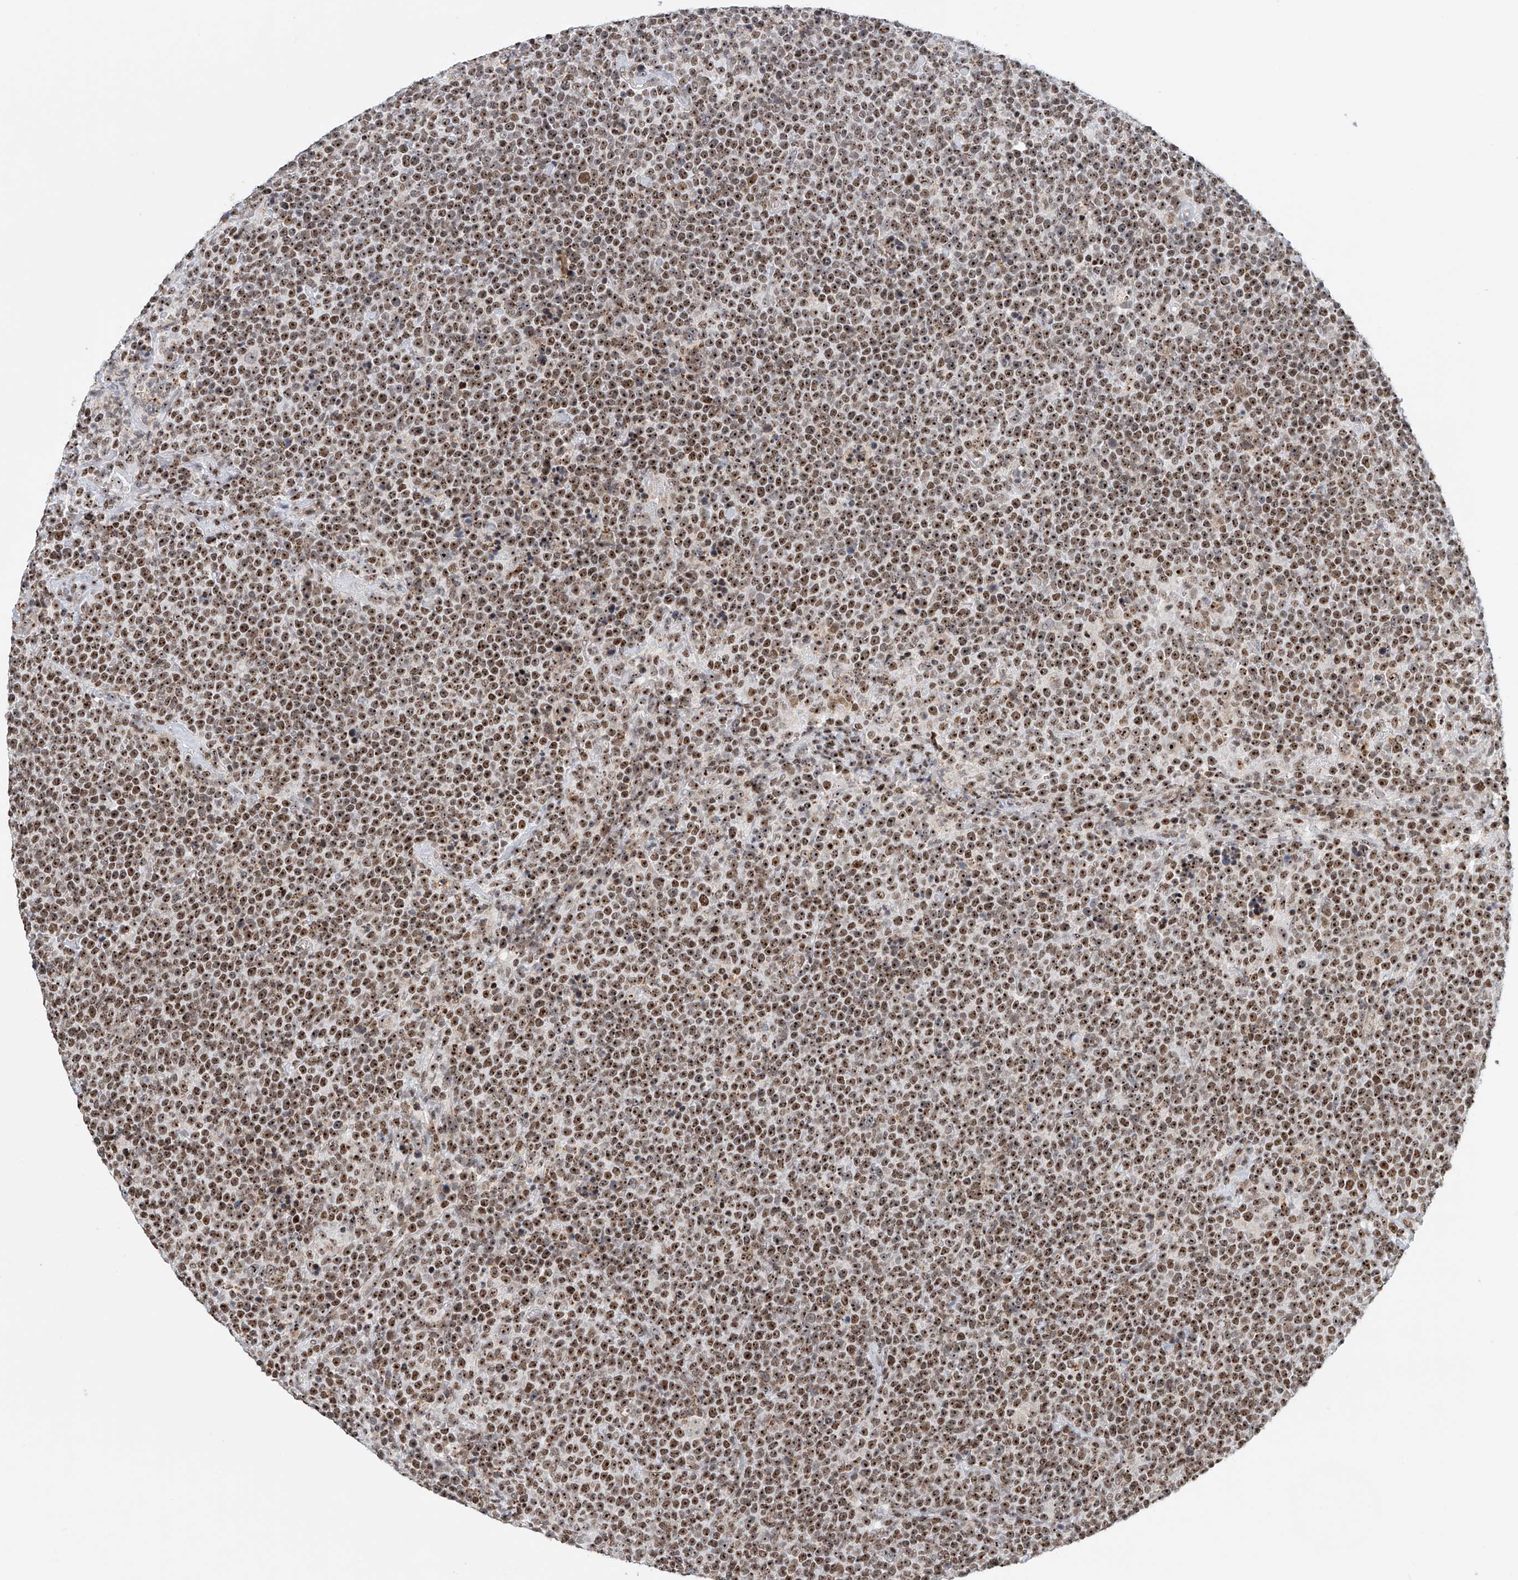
{"staining": {"intensity": "moderate", "quantity": ">75%", "location": "nuclear"}, "tissue": "lymphoma", "cell_type": "Tumor cells", "image_type": "cancer", "snomed": [{"axis": "morphology", "description": "Malignant lymphoma, non-Hodgkin's type, High grade"}, {"axis": "topography", "description": "Lymph node"}], "caption": "DAB immunohistochemical staining of human malignant lymphoma, non-Hodgkin's type (high-grade) reveals moderate nuclear protein staining in approximately >75% of tumor cells.", "gene": "PRUNE2", "patient": {"sex": "male", "age": 61}}